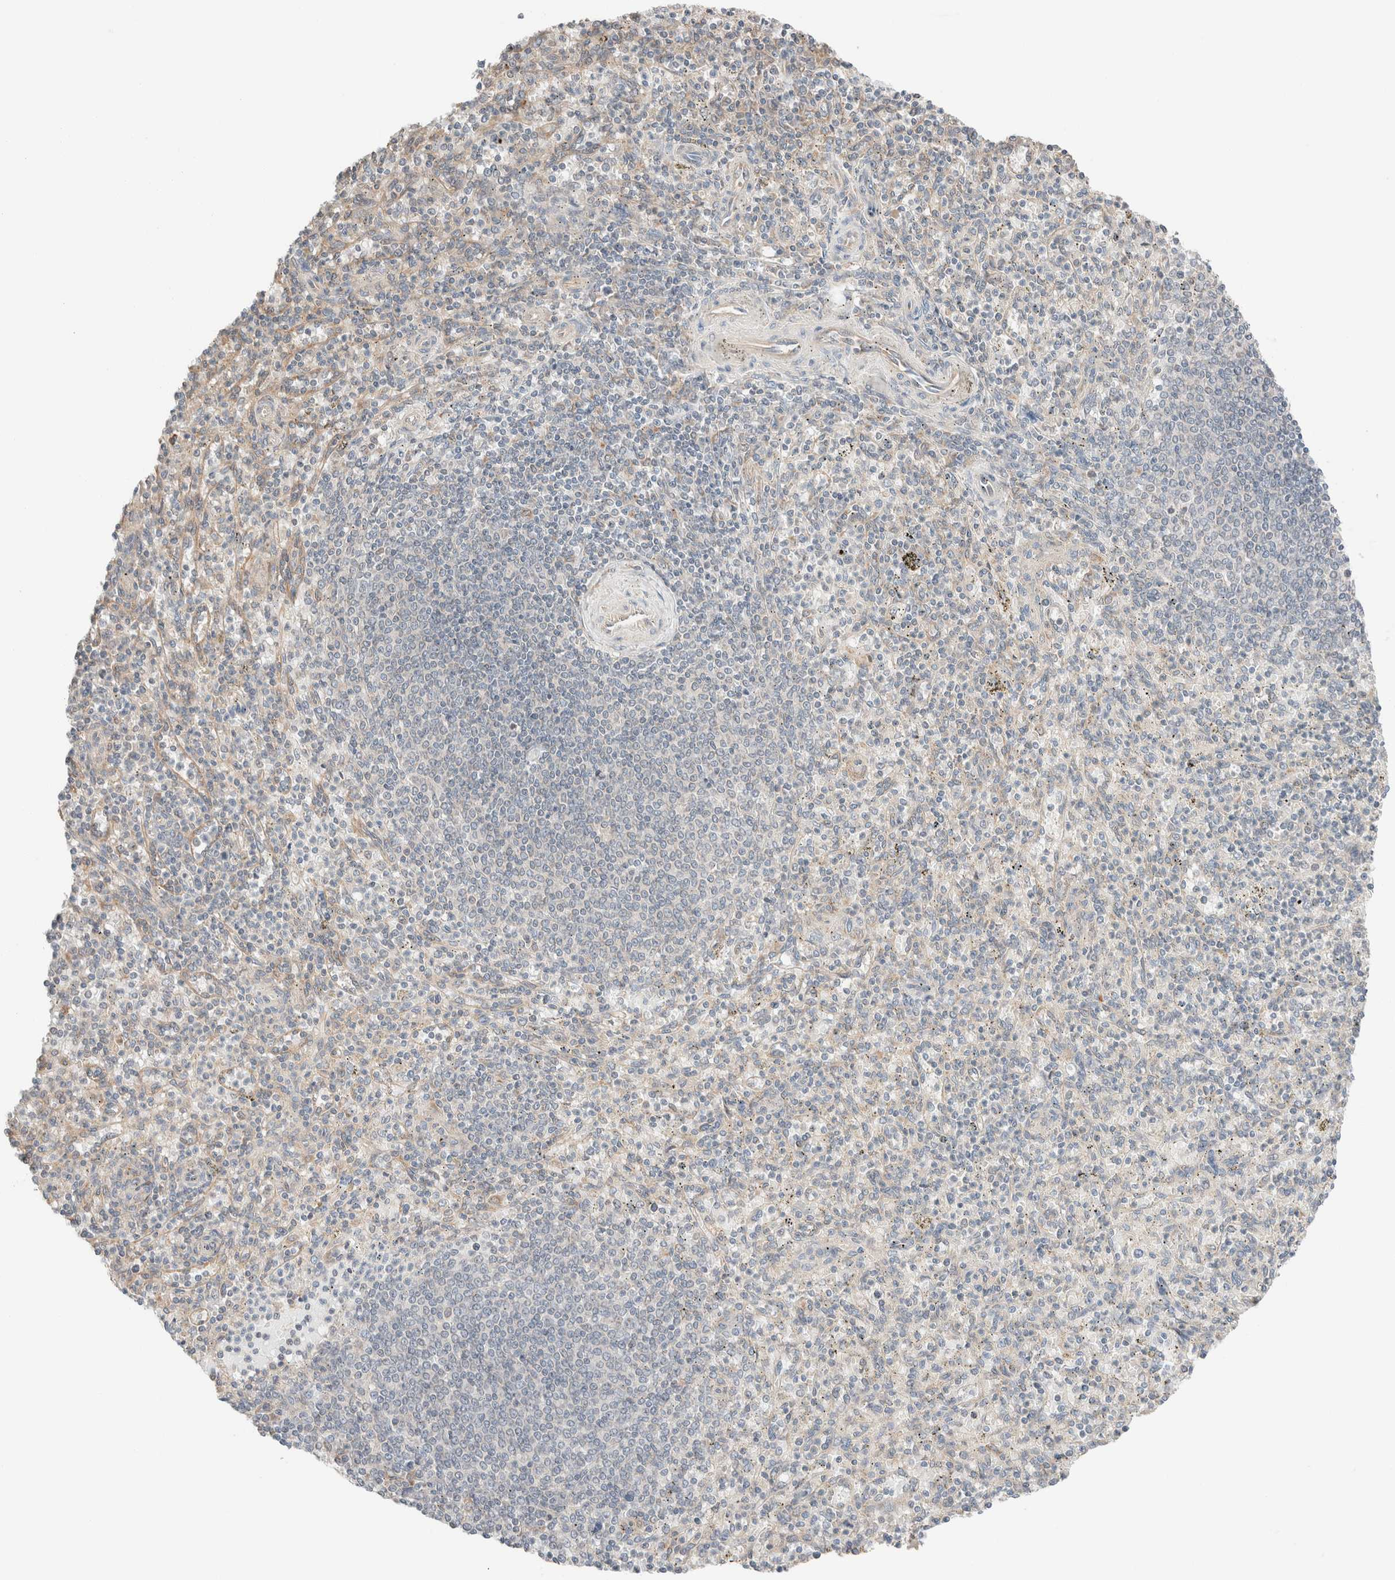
{"staining": {"intensity": "negative", "quantity": "none", "location": "none"}, "tissue": "spleen", "cell_type": "Cells in red pulp", "image_type": "normal", "snomed": [{"axis": "morphology", "description": "Normal tissue, NOS"}, {"axis": "topography", "description": "Spleen"}], "caption": "Cells in red pulp show no significant protein positivity in benign spleen.", "gene": "PCM1", "patient": {"sex": "male", "age": 72}}